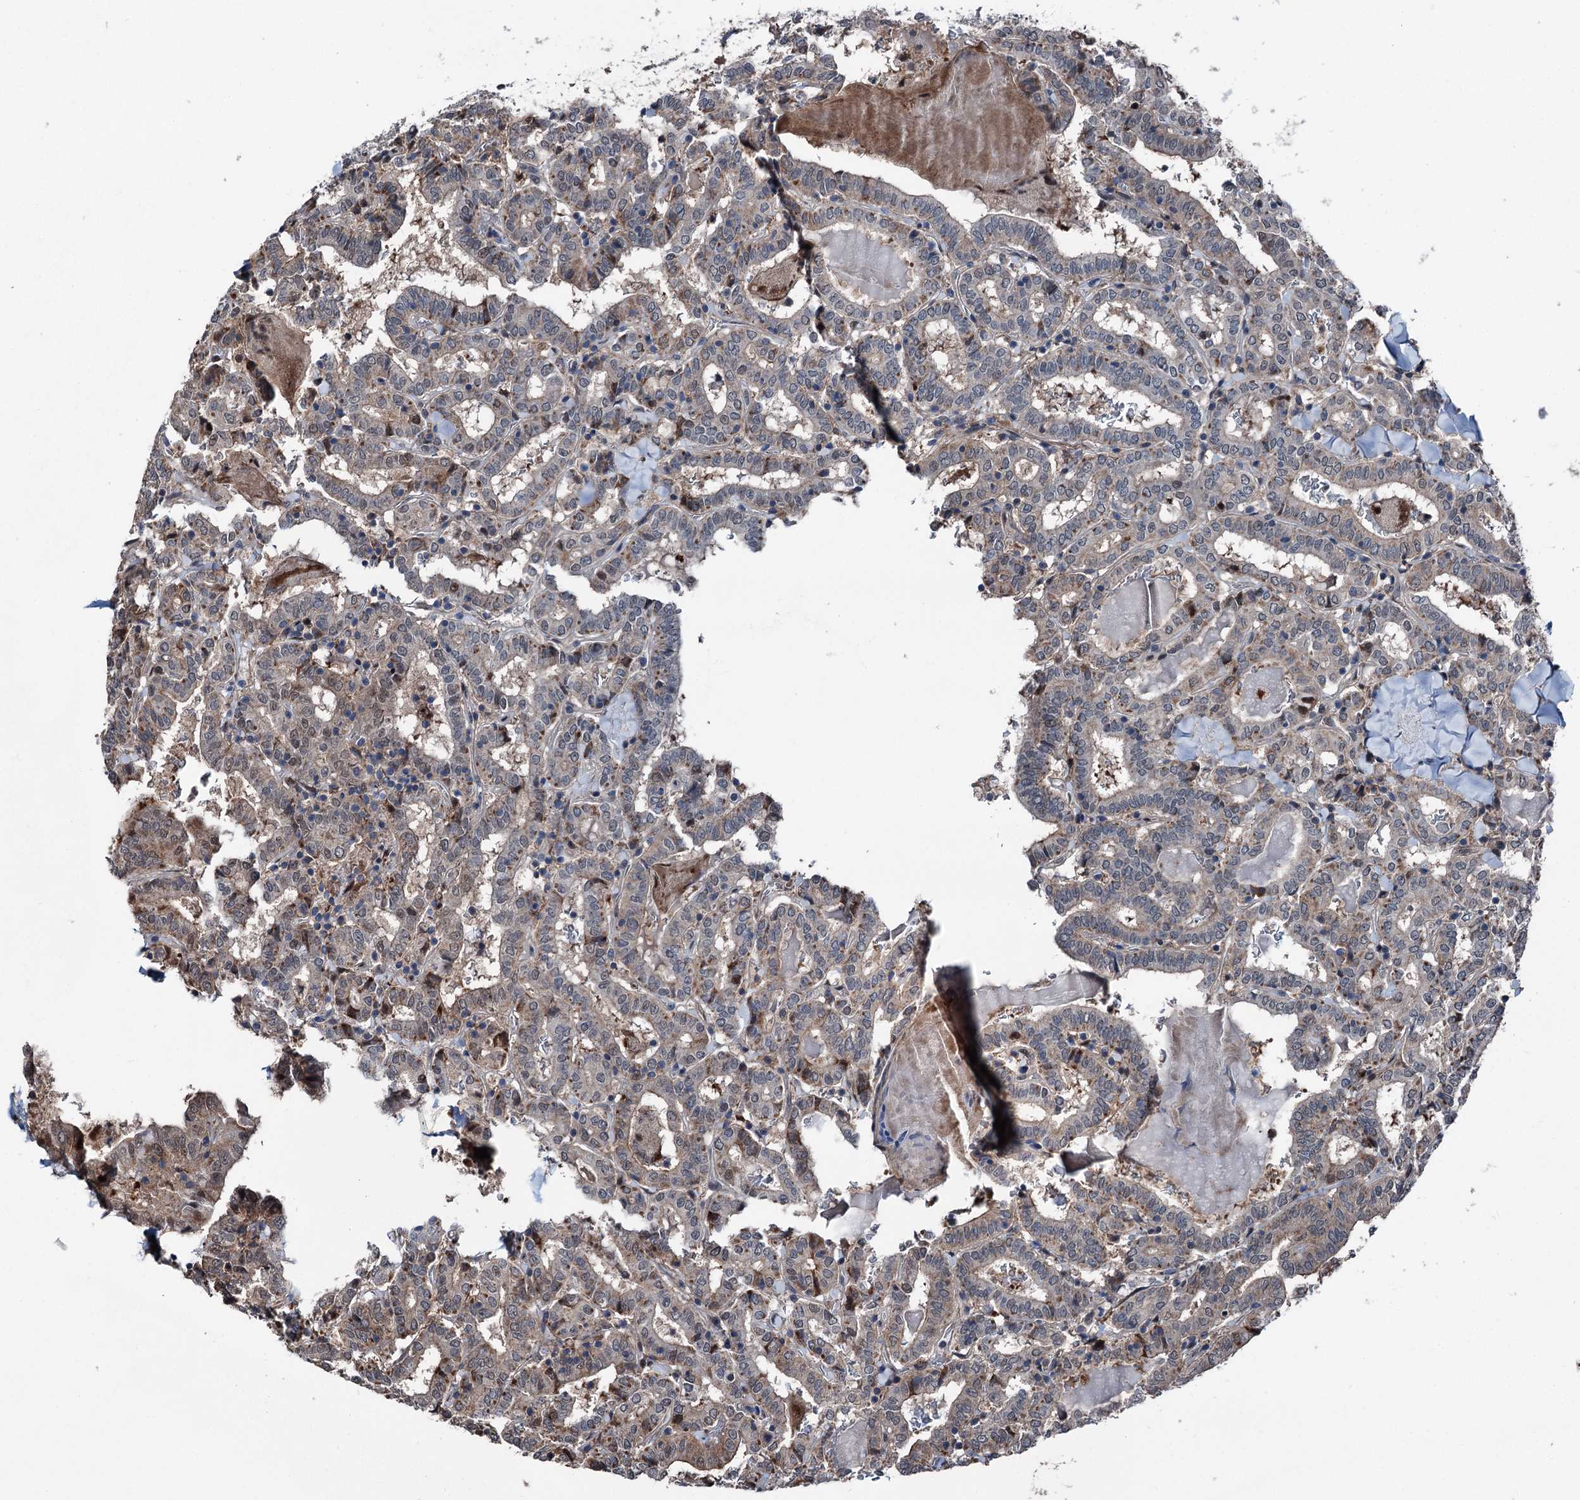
{"staining": {"intensity": "weak", "quantity": "<25%", "location": "cytoplasmic/membranous"}, "tissue": "thyroid cancer", "cell_type": "Tumor cells", "image_type": "cancer", "snomed": [{"axis": "morphology", "description": "Papillary adenocarcinoma, NOS"}, {"axis": "topography", "description": "Thyroid gland"}], "caption": "This is a image of immunohistochemistry (IHC) staining of thyroid cancer (papillary adenocarcinoma), which shows no positivity in tumor cells.", "gene": "PSMD13", "patient": {"sex": "female", "age": 72}}